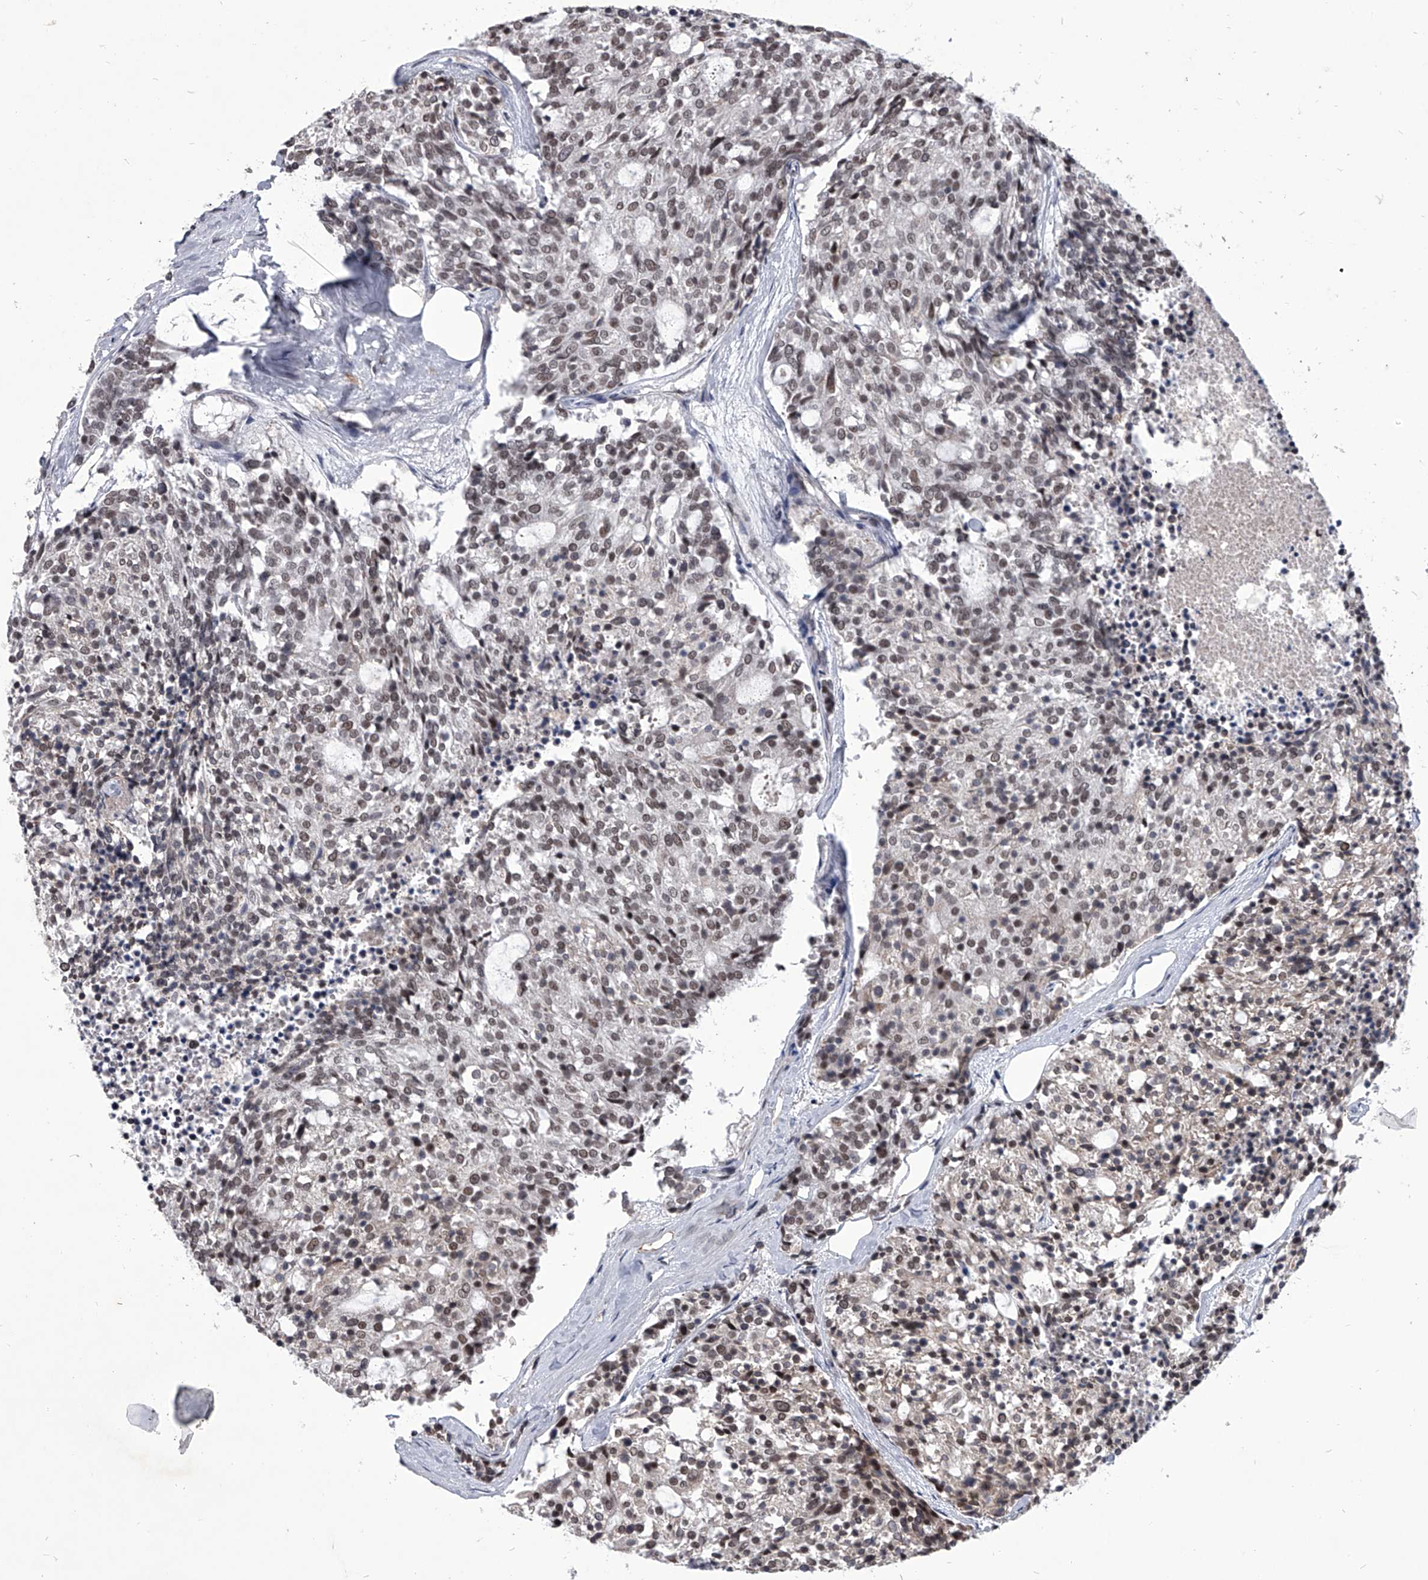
{"staining": {"intensity": "weak", "quantity": ">75%", "location": "nuclear"}, "tissue": "carcinoid", "cell_type": "Tumor cells", "image_type": "cancer", "snomed": [{"axis": "morphology", "description": "Carcinoid, malignant, NOS"}, {"axis": "topography", "description": "Pancreas"}], "caption": "Immunohistochemistry (IHC) histopathology image of carcinoid stained for a protein (brown), which demonstrates low levels of weak nuclear positivity in about >75% of tumor cells.", "gene": "PPIL4", "patient": {"sex": "female", "age": 54}}